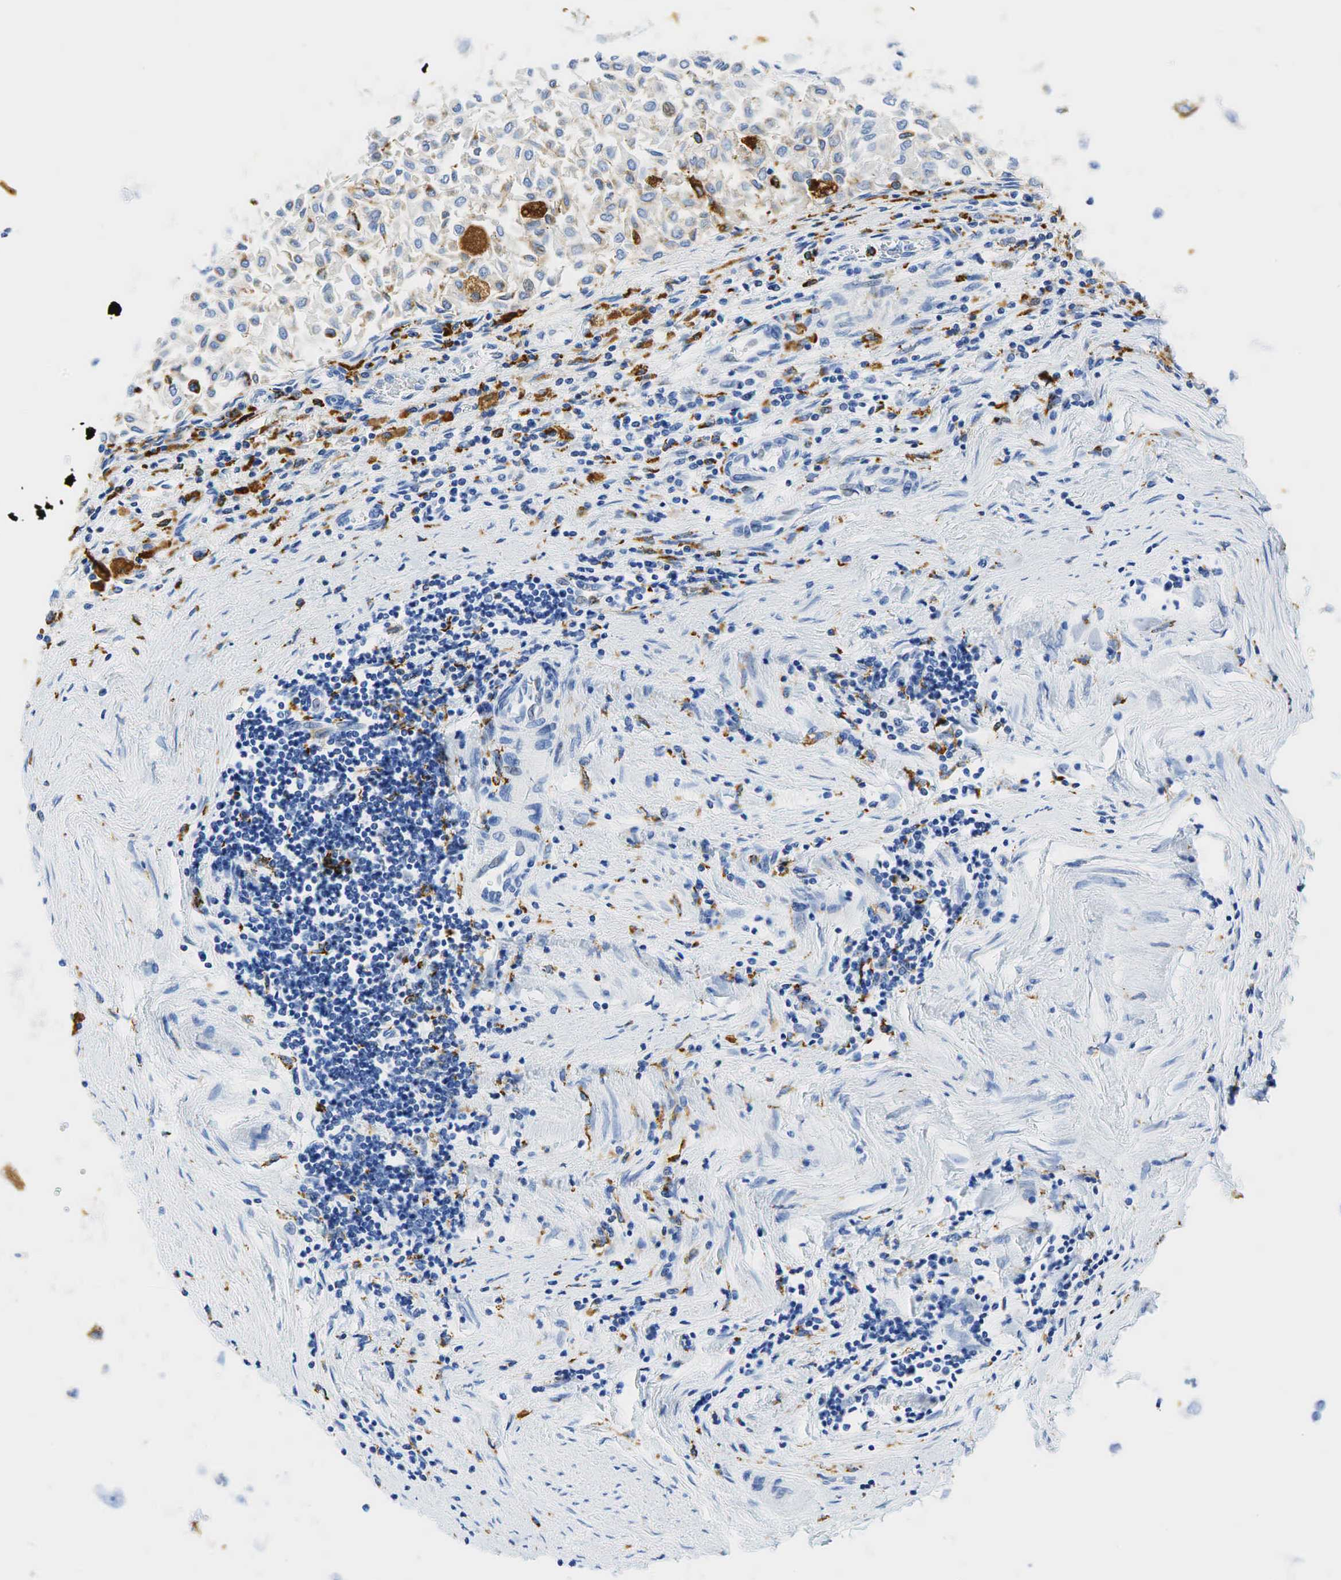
{"staining": {"intensity": "negative", "quantity": "none", "location": "none"}, "tissue": "urothelial cancer", "cell_type": "Tumor cells", "image_type": "cancer", "snomed": [{"axis": "morphology", "description": "Urothelial carcinoma, Low grade"}, {"axis": "topography", "description": "Urinary bladder"}], "caption": "A high-resolution image shows immunohistochemistry (IHC) staining of urothelial cancer, which reveals no significant positivity in tumor cells.", "gene": "CD68", "patient": {"sex": "male", "age": 64}}